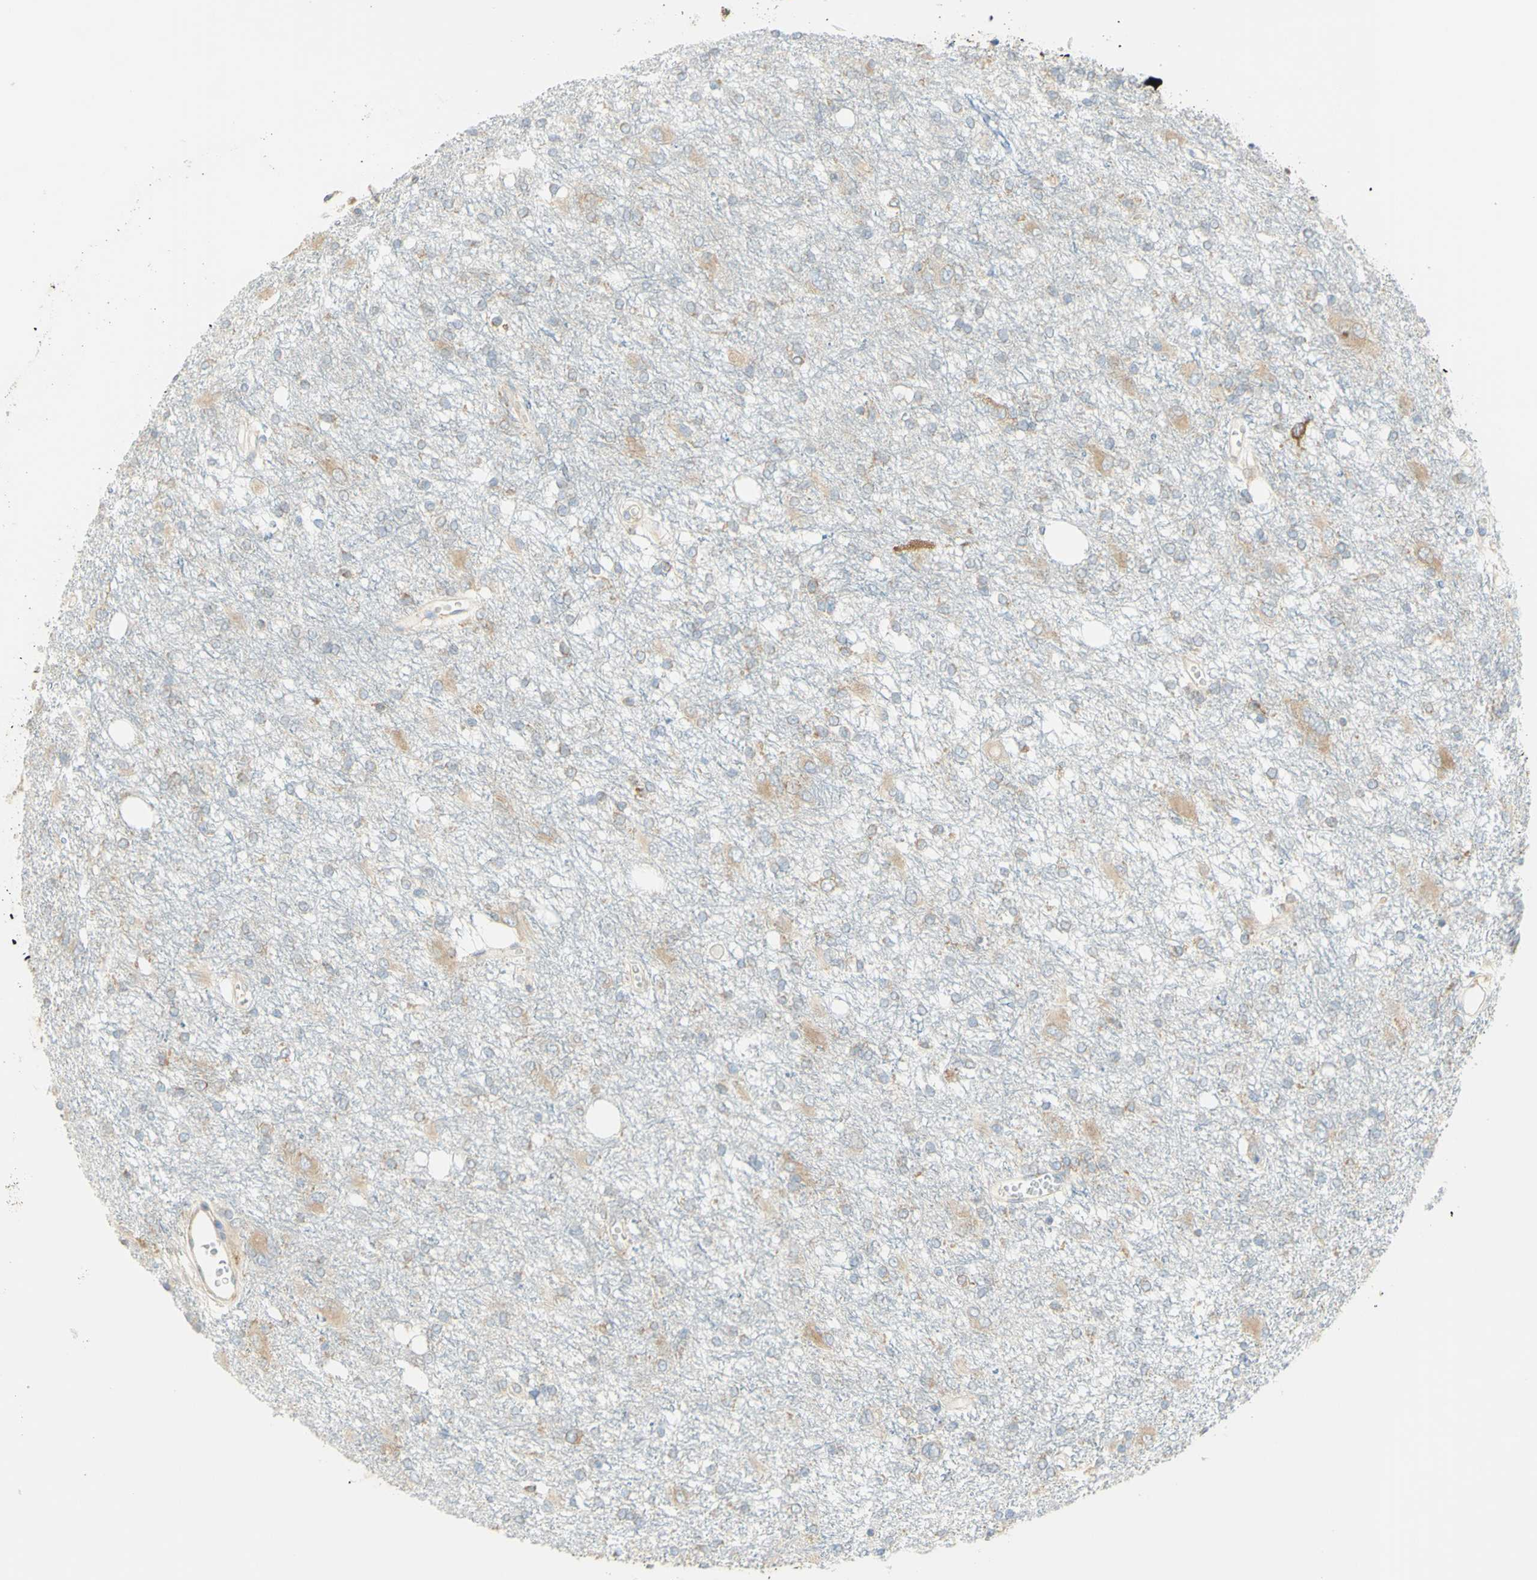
{"staining": {"intensity": "negative", "quantity": "none", "location": "none"}, "tissue": "glioma", "cell_type": "Tumor cells", "image_type": "cancer", "snomed": [{"axis": "morphology", "description": "Glioma, malignant, High grade"}, {"axis": "topography", "description": "Brain"}], "caption": "This is an IHC image of malignant glioma (high-grade). There is no expression in tumor cells.", "gene": "MANF", "patient": {"sex": "female", "age": 59}}